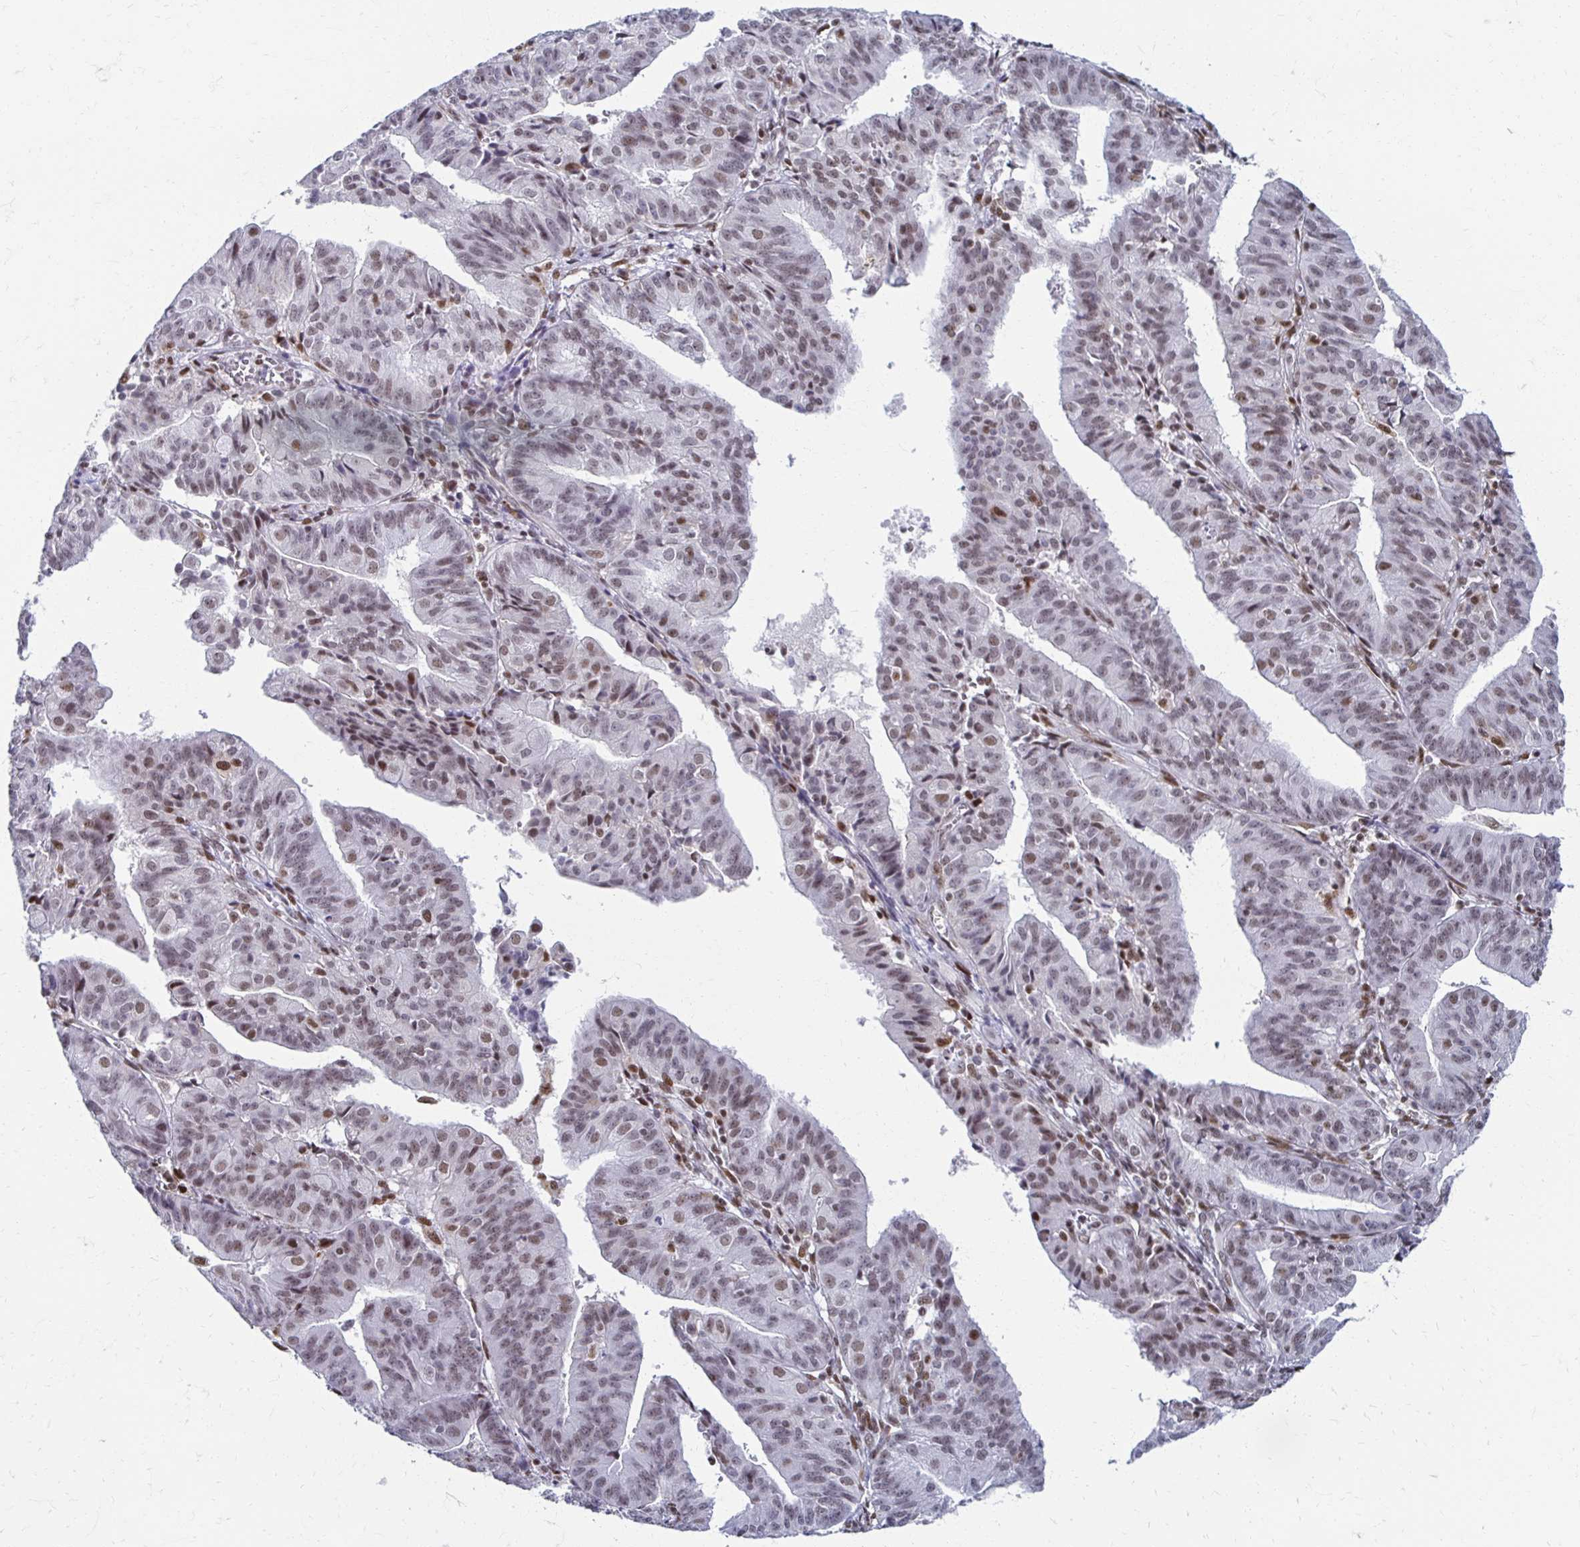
{"staining": {"intensity": "weak", "quantity": "25%-75%", "location": "nuclear"}, "tissue": "endometrial cancer", "cell_type": "Tumor cells", "image_type": "cancer", "snomed": [{"axis": "morphology", "description": "Adenocarcinoma, NOS"}, {"axis": "topography", "description": "Endometrium"}], "caption": "Immunohistochemical staining of human endometrial cancer exhibits weak nuclear protein positivity in approximately 25%-75% of tumor cells.", "gene": "IRF7", "patient": {"sex": "female", "age": 56}}